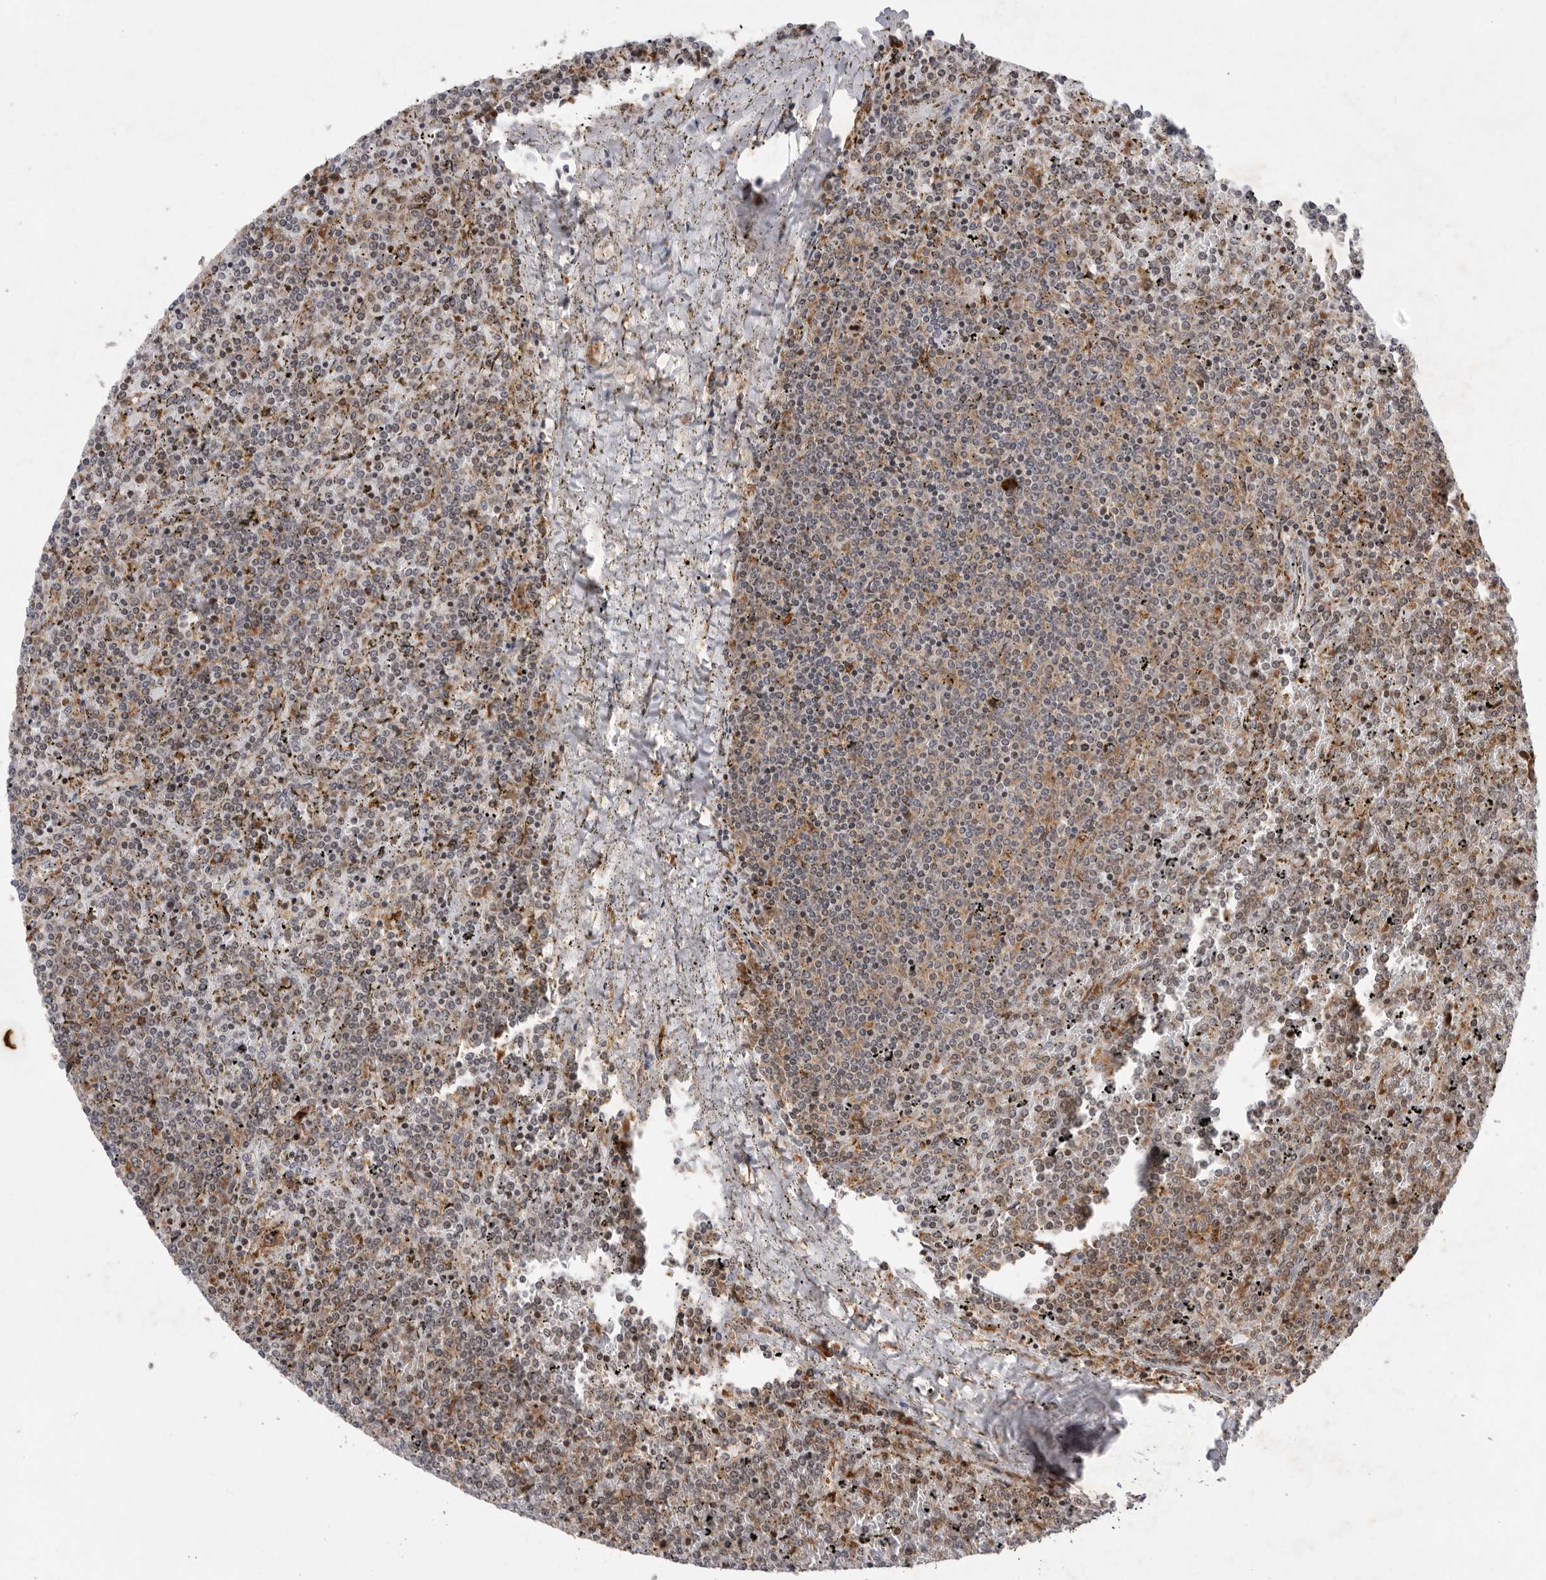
{"staining": {"intensity": "weak", "quantity": "<25%", "location": "cytoplasmic/membranous"}, "tissue": "lymphoma", "cell_type": "Tumor cells", "image_type": "cancer", "snomed": [{"axis": "morphology", "description": "Malignant lymphoma, non-Hodgkin's type, Low grade"}, {"axis": "topography", "description": "Spleen"}], "caption": "An IHC histopathology image of low-grade malignant lymphoma, non-Hodgkin's type is shown. There is no staining in tumor cells of low-grade malignant lymphoma, non-Hodgkin's type.", "gene": "FZD3", "patient": {"sex": "female", "age": 19}}